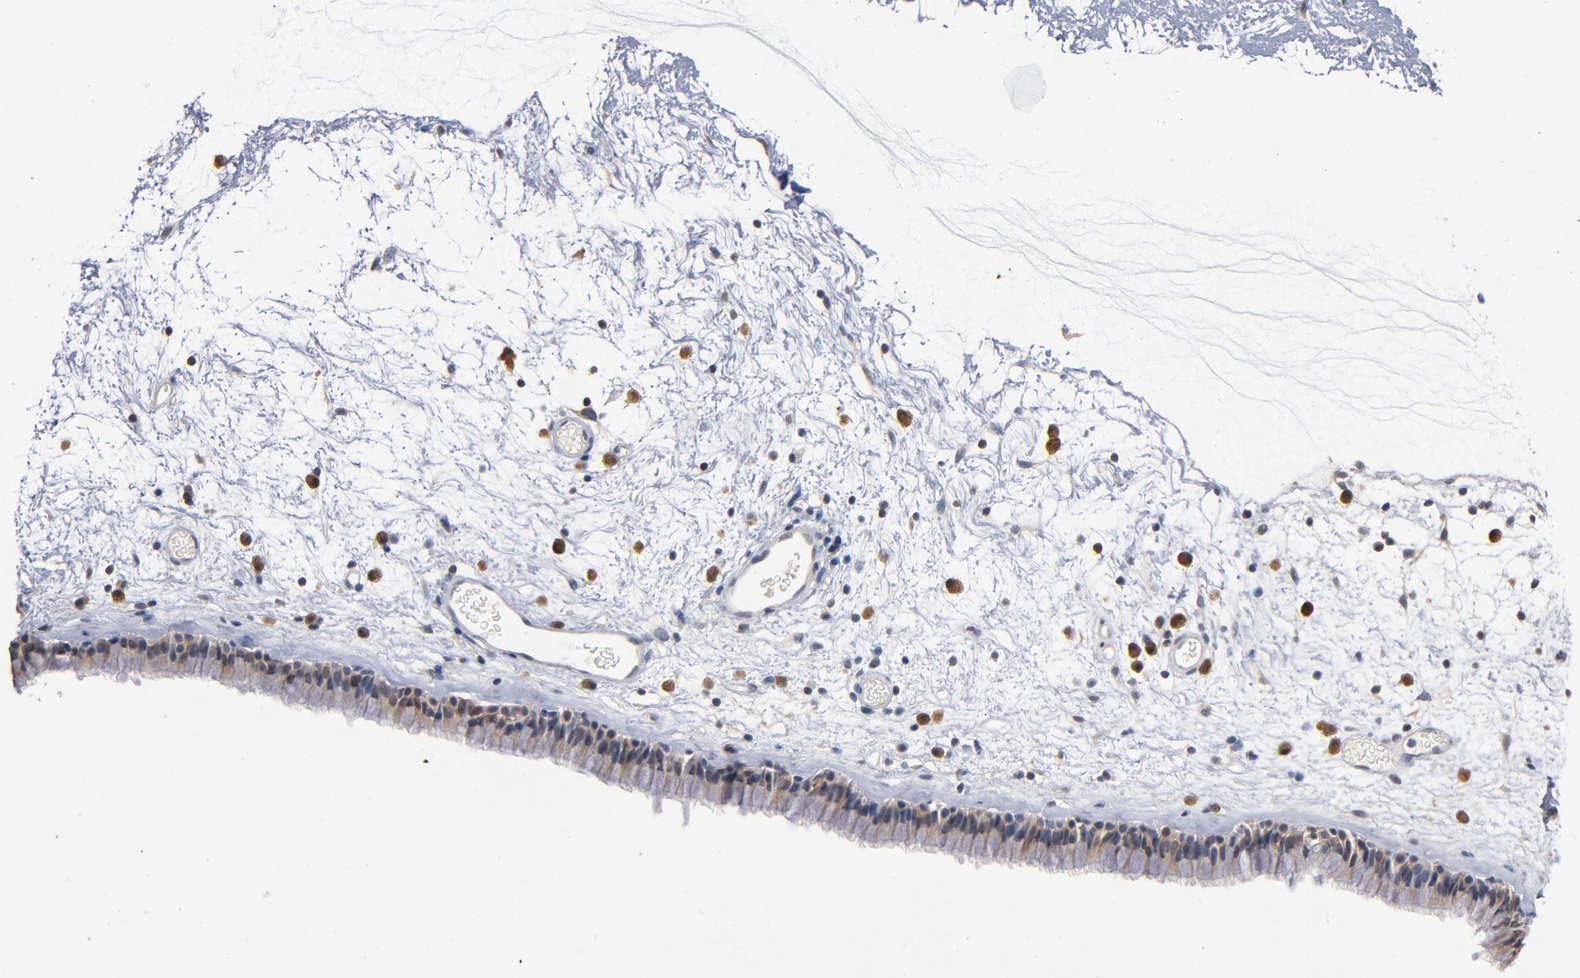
{"staining": {"intensity": "moderate", "quantity": "25%-75%", "location": "cytoplasmic/membranous"}, "tissue": "nasopharynx", "cell_type": "Respiratory epithelial cells", "image_type": "normal", "snomed": [{"axis": "morphology", "description": "Normal tissue, NOS"}, {"axis": "morphology", "description": "Inflammation, NOS"}, {"axis": "topography", "description": "Nasopharynx"}], "caption": "High-magnification brightfield microscopy of benign nasopharynx stained with DAB (3,3'-diaminobenzidine) (brown) and counterstained with hematoxylin (blue). respiratory epithelial cells exhibit moderate cytoplasmic/membranous expression is appreciated in about25%-75% of cells.", "gene": "MIF", "patient": {"sex": "male", "age": 48}}